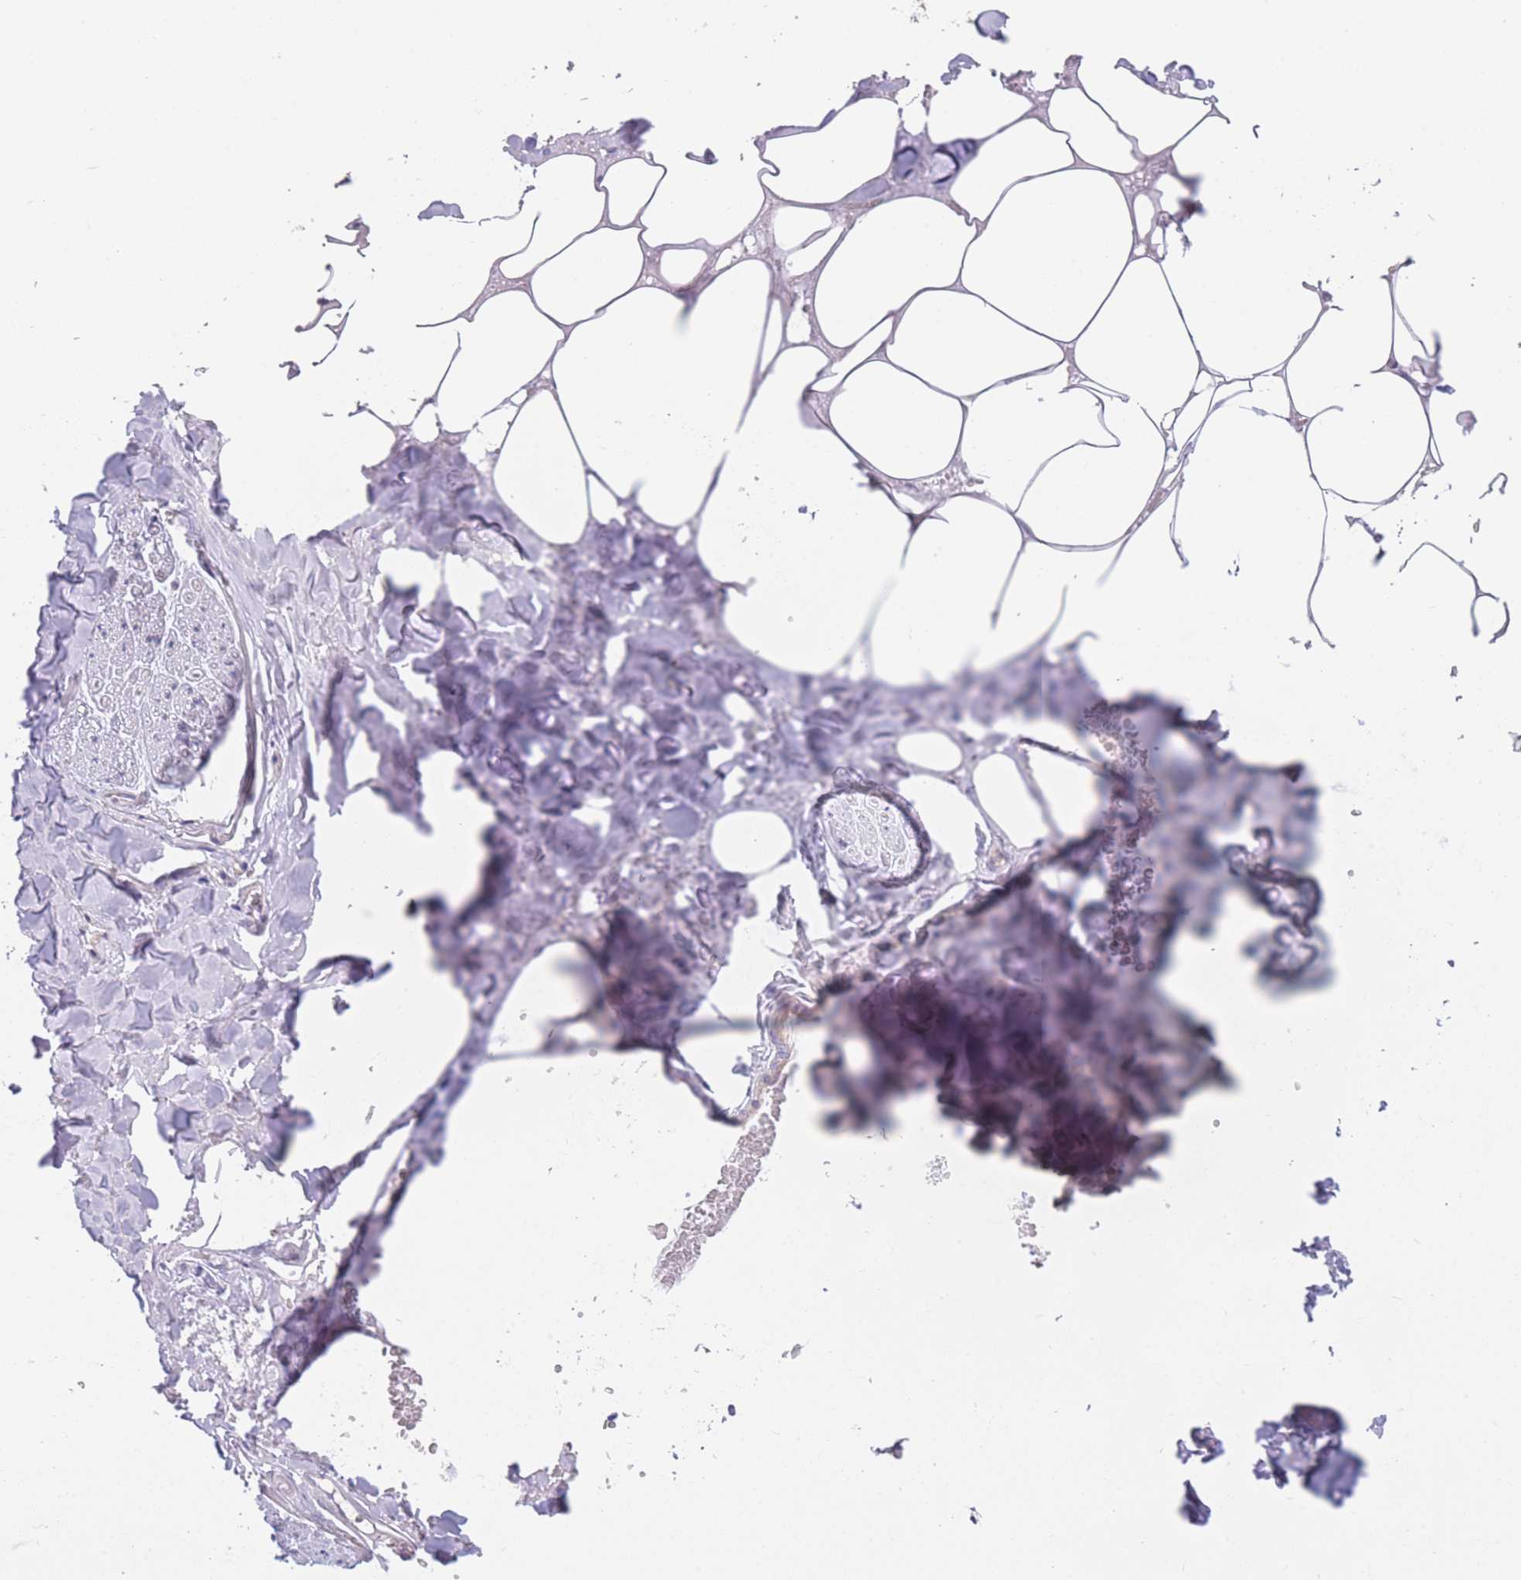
{"staining": {"intensity": "negative", "quantity": "none", "location": "none"}, "tissue": "adipose tissue", "cell_type": "Adipocytes", "image_type": "normal", "snomed": [{"axis": "morphology", "description": "Normal tissue, NOS"}, {"axis": "topography", "description": "Salivary gland"}, {"axis": "topography", "description": "Peripheral nerve tissue"}], "caption": "High magnification brightfield microscopy of normal adipose tissue stained with DAB (3,3'-diaminobenzidine) (brown) and counterstained with hematoxylin (blue): adipocytes show no significant positivity.", "gene": "AK9", "patient": {"sex": "male", "age": 38}}